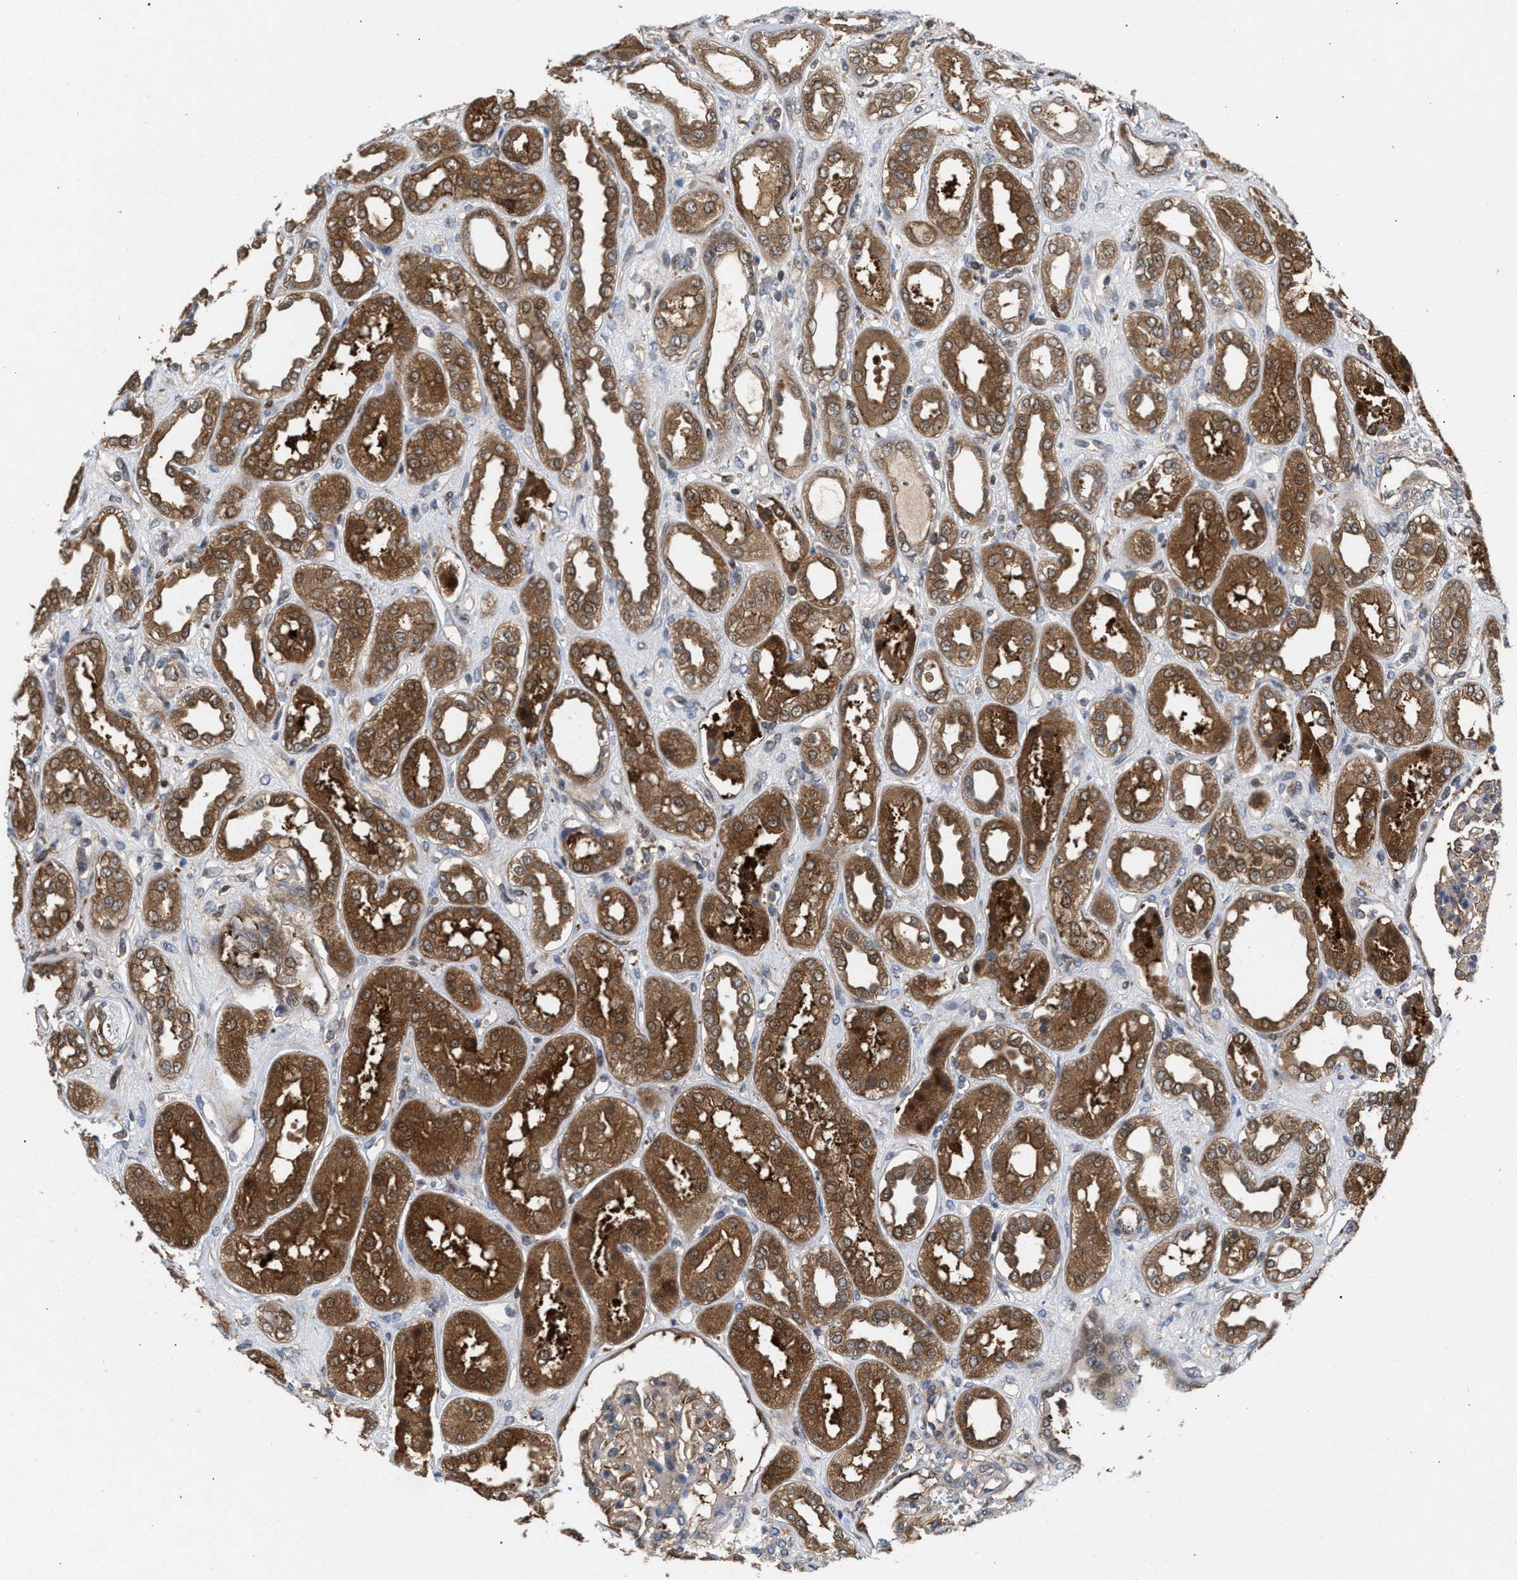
{"staining": {"intensity": "moderate", "quantity": "<25%", "location": "cytoplasmic/membranous"}, "tissue": "kidney", "cell_type": "Cells in glomeruli", "image_type": "normal", "snomed": [{"axis": "morphology", "description": "Normal tissue, NOS"}, {"axis": "topography", "description": "Kidney"}], "caption": "IHC image of benign kidney: kidney stained using immunohistochemistry (IHC) exhibits low levels of moderate protein expression localized specifically in the cytoplasmic/membranous of cells in glomeruli, appearing as a cytoplasmic/membranous brown color.", "gene": "GLOD4", "patient": {"sex": "male", "age": 59}}